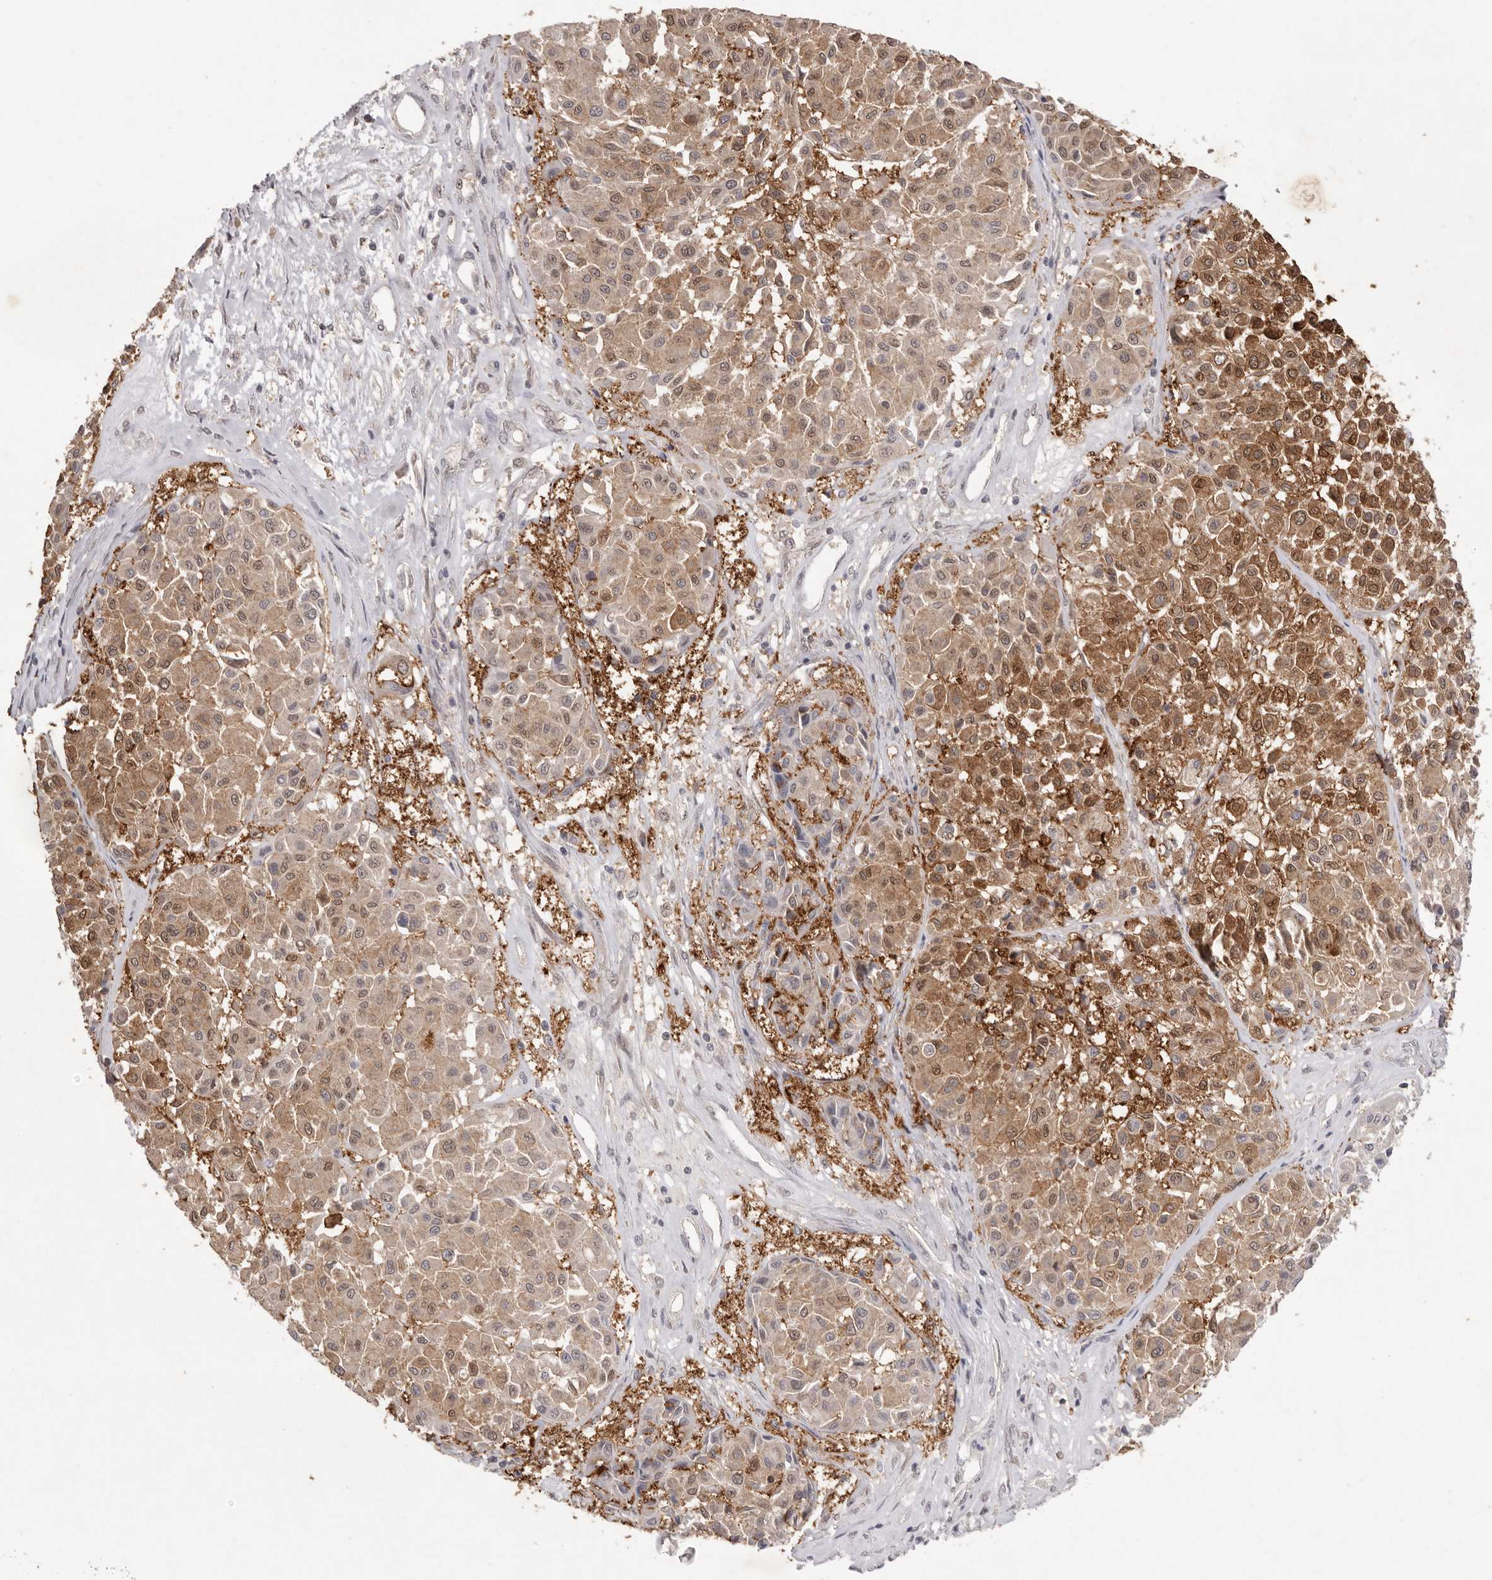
{"staining": {"intensity": "moderate", "quantity": ">75%", "location": "cytoplasmic/membranous"}, "tissue": "melanoma", "cell_type": "Tumor cells", "image_type": "cancer", "snomed": [{"axis": "morphology", "description": "Malignant melanoma, Metastatic site"}, {"axis": "topography", "description": "Soft tissue"}], "caption": "Brown immunohistochemical staining in malignant melanoma (metastatic site) shows moderate cytoplasmic/membranous expression in approximately >75% of tumor cells.", "gene": "TADA1", "patient": {"sex": "male", "age": 41}}